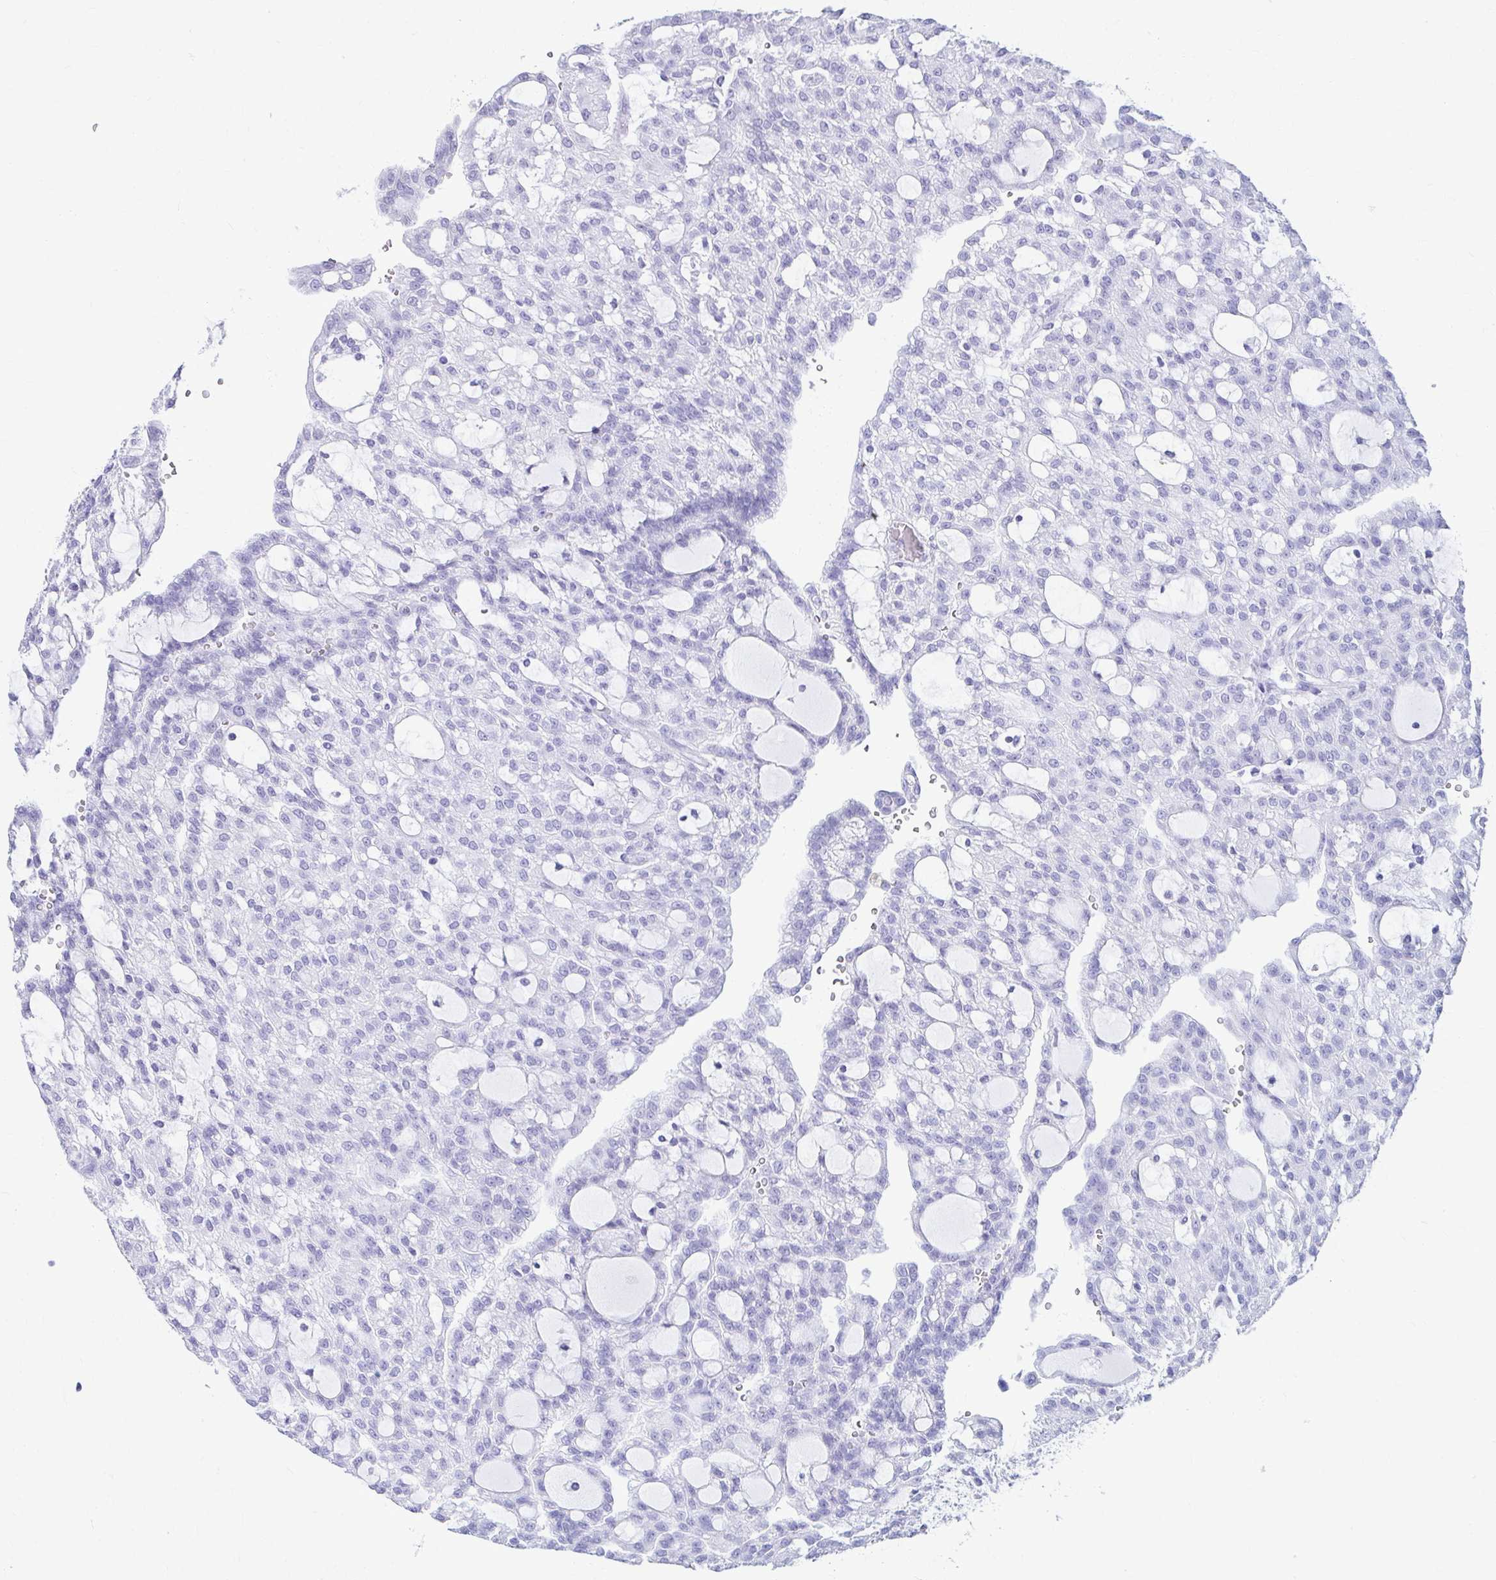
{"staining": {"intensity": "negative", "quantity": "none", "location": "none"}, "tissue": "renal cancer", "cell_type": "Tumor cells", "image_type": "cancer", "snomed": [{"axis": "morphology", "description": "Adenocarcinoma, NOS"}, {"axis": "topography", "description": "Kidney"}], "caption": "This is an immunohistochemistry photomicrograph of adenocarcinoma (renal). There is no positivity in tumor cells.", "gene": "ATP4B", "patient": {"sex": "male", "age": 63}}